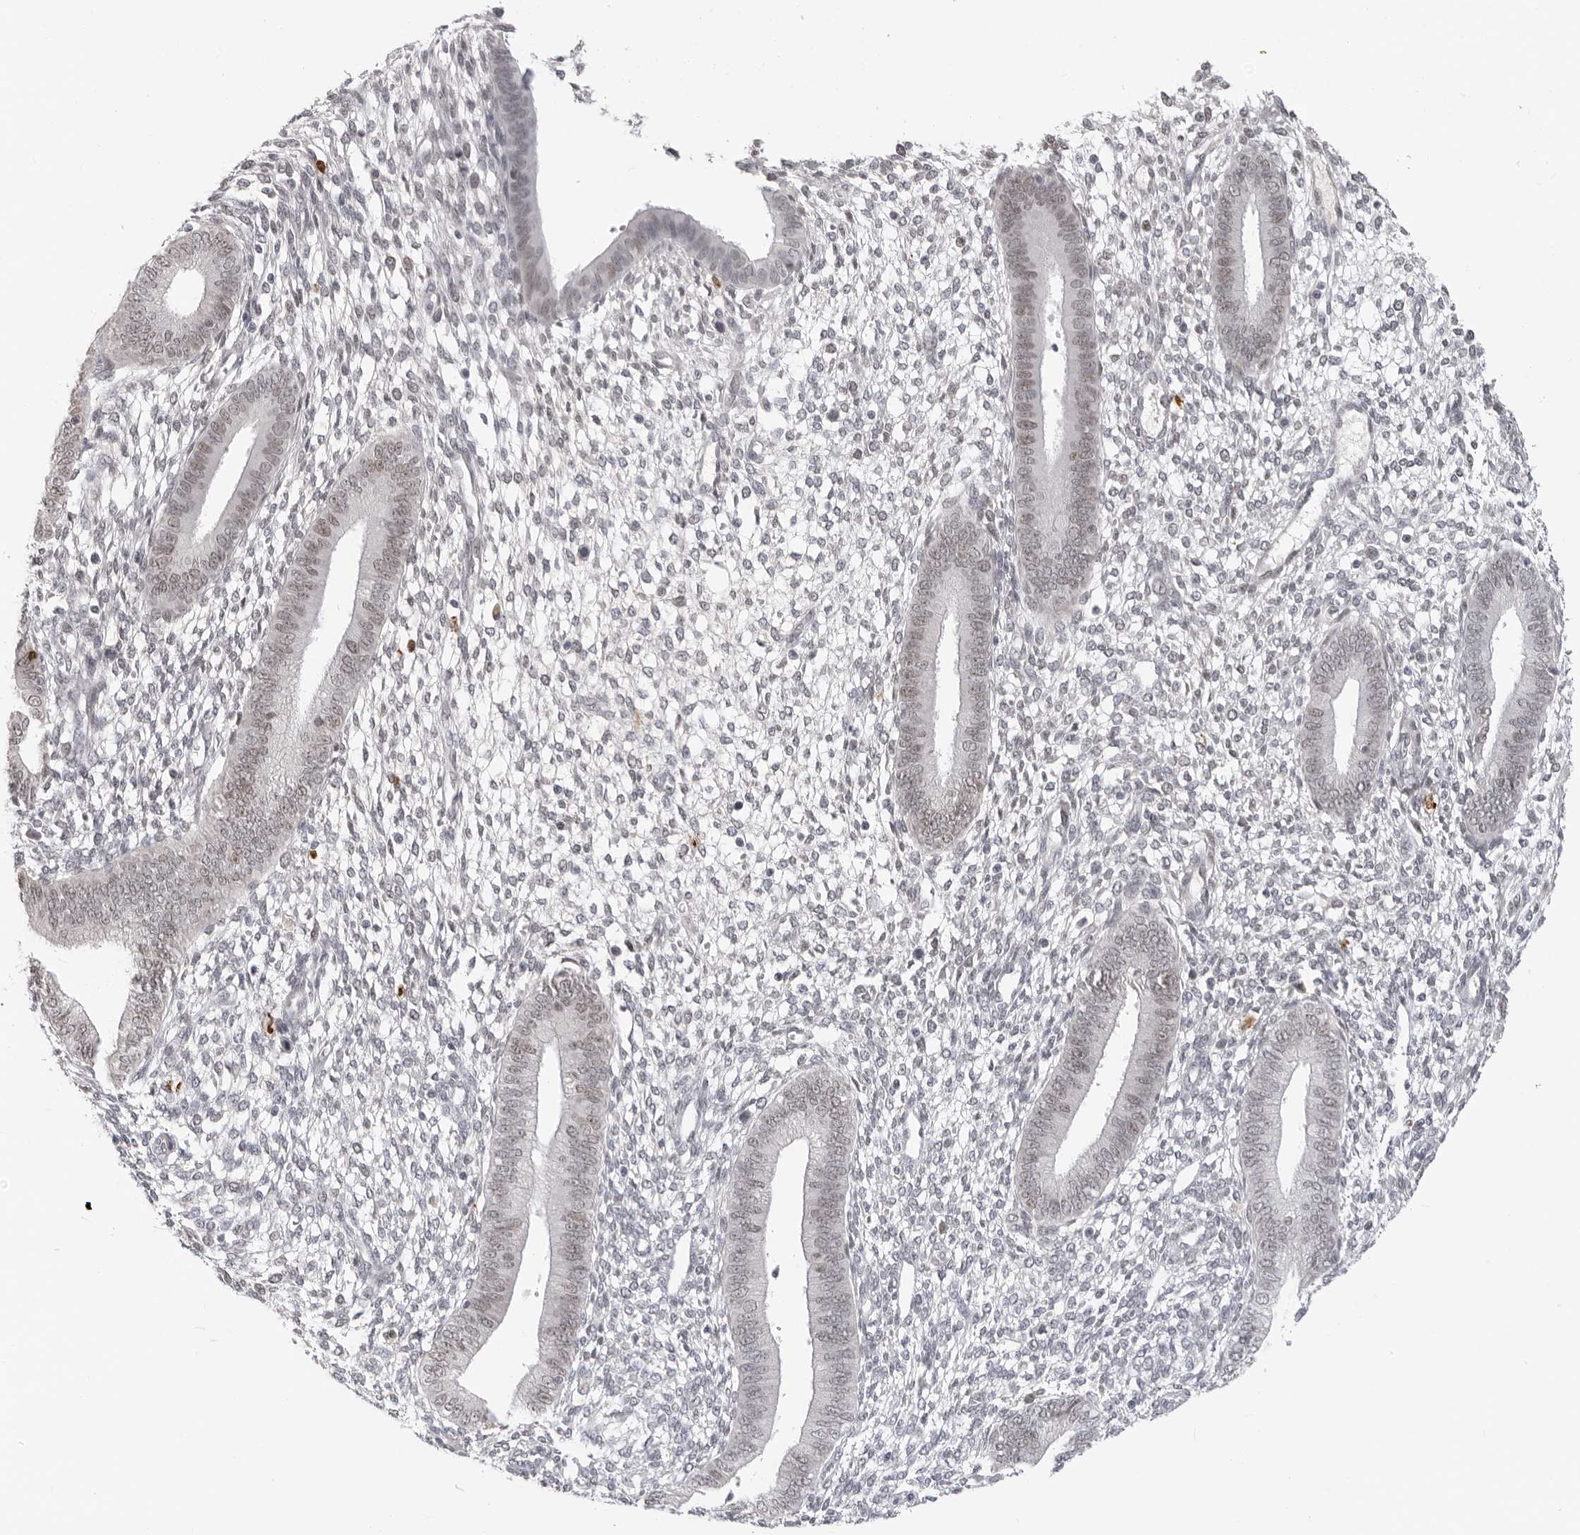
{"staining": {"intensity": "negative", "quantity": "none", "location": "none"}, "tissue": "endometrium", "cell_type": "Cells in endometrial stroma", "image_type": "normal", "snomed": [{"axis": "morphology", "description": "Normal tissue, NOS"}, {"axis": "topography", "description": "Endometrium"}], "caption": "The photomicrograph reveals no staining of cells in endometrial stroma in benign endometrium.", "gene": "MSH6", "patient": {"sex": "female", "age": 46}}